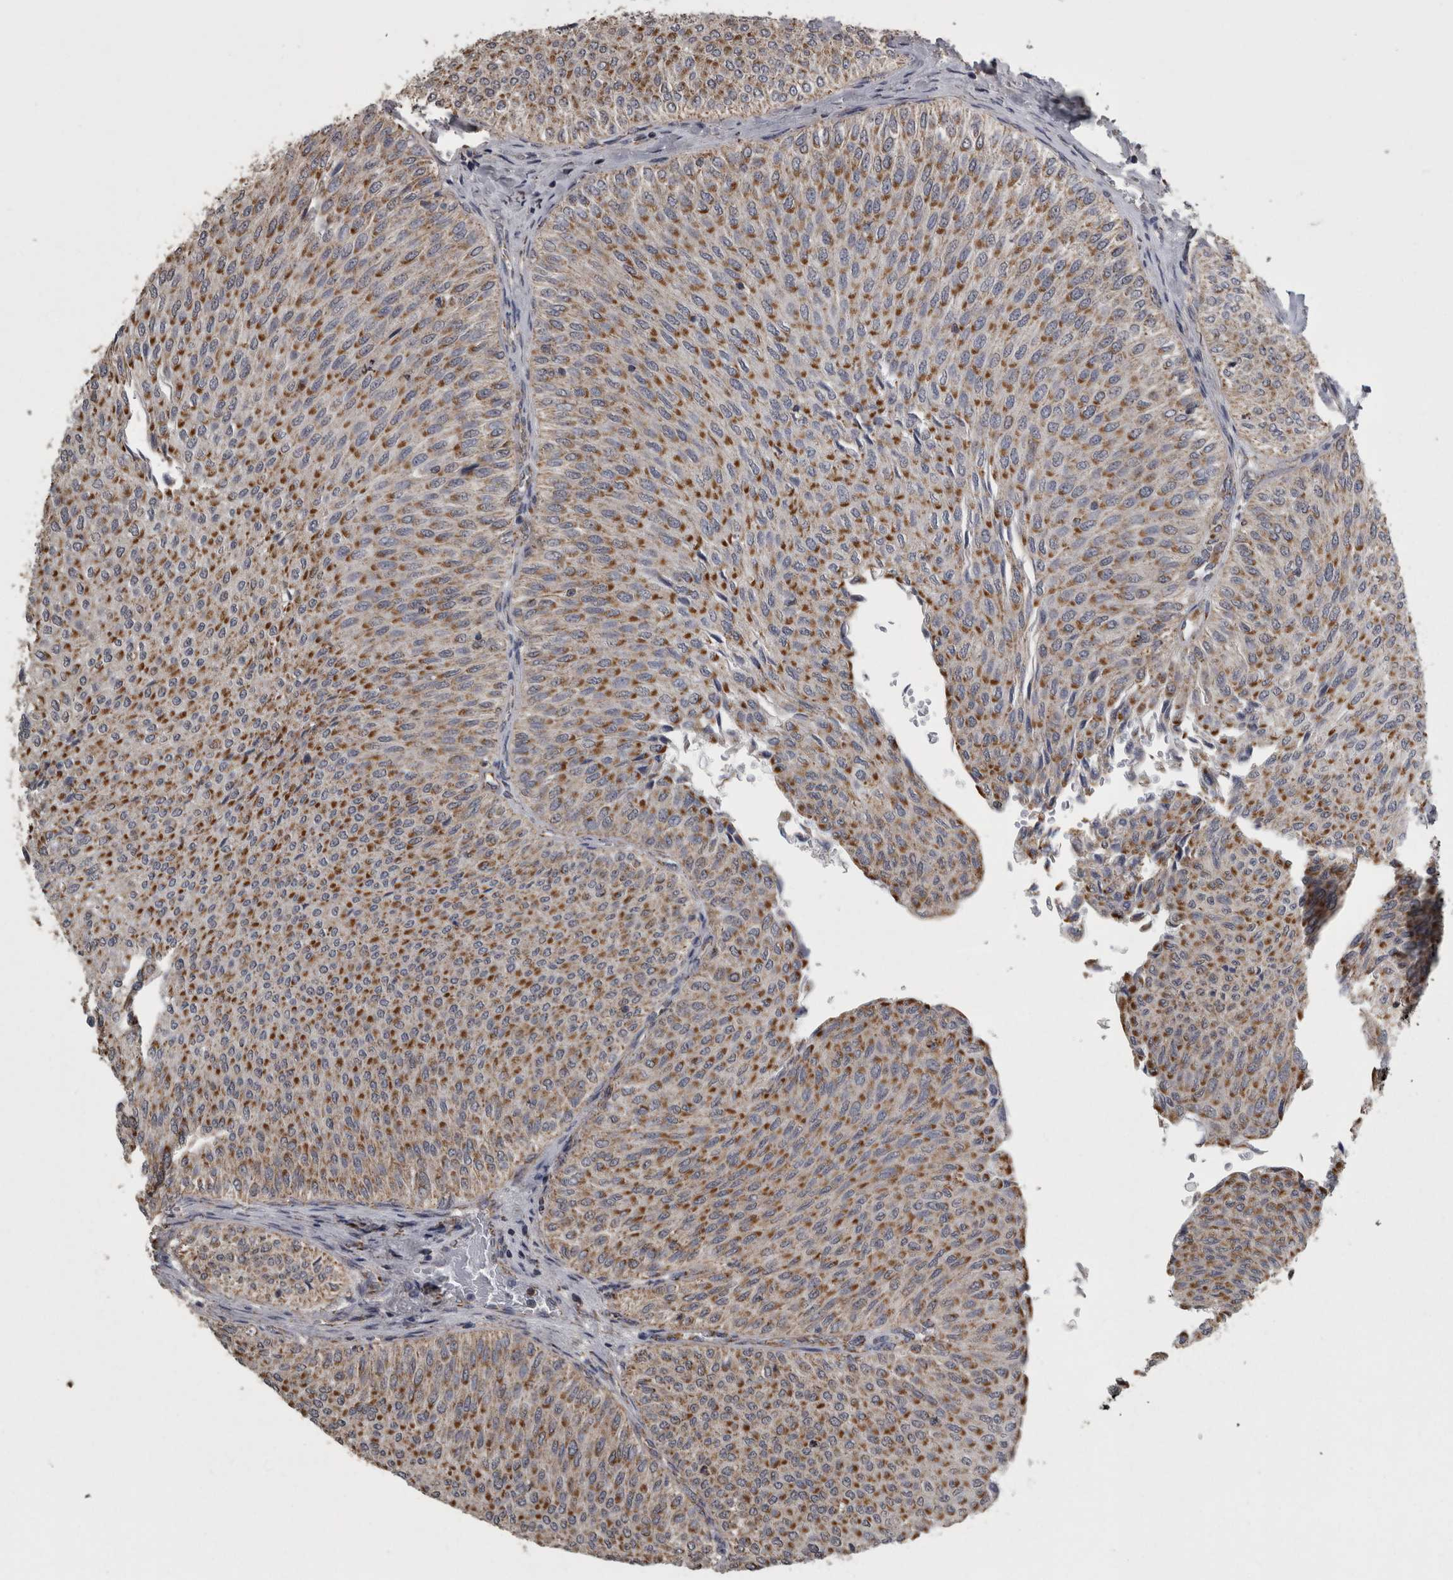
{"staining": {"intensity": "moderate", "quantity": ">75%", "location": "cytoplasmic/membranous"}, "tissue": "urothelial cancer", "cell_type": "Tumor cells", "image_type": "cancer", "snomed": [{"axis": "morphology", "description": "Urothelial carcinoma, Low grade"}, {"axis": "topography", "description": "Urinary bladder"}], "caption": "Immunohistochemical staining of human low-grade urothelial carcinoma reveals medium levels of moderate cytoplasmic/membranous protein staining in about >75% of tumor cells. The protein of interest is shown in brown color, while the nuclei are stained blue.", "gene": "FRK", "patient": {"sex": "male", "age": 78}}